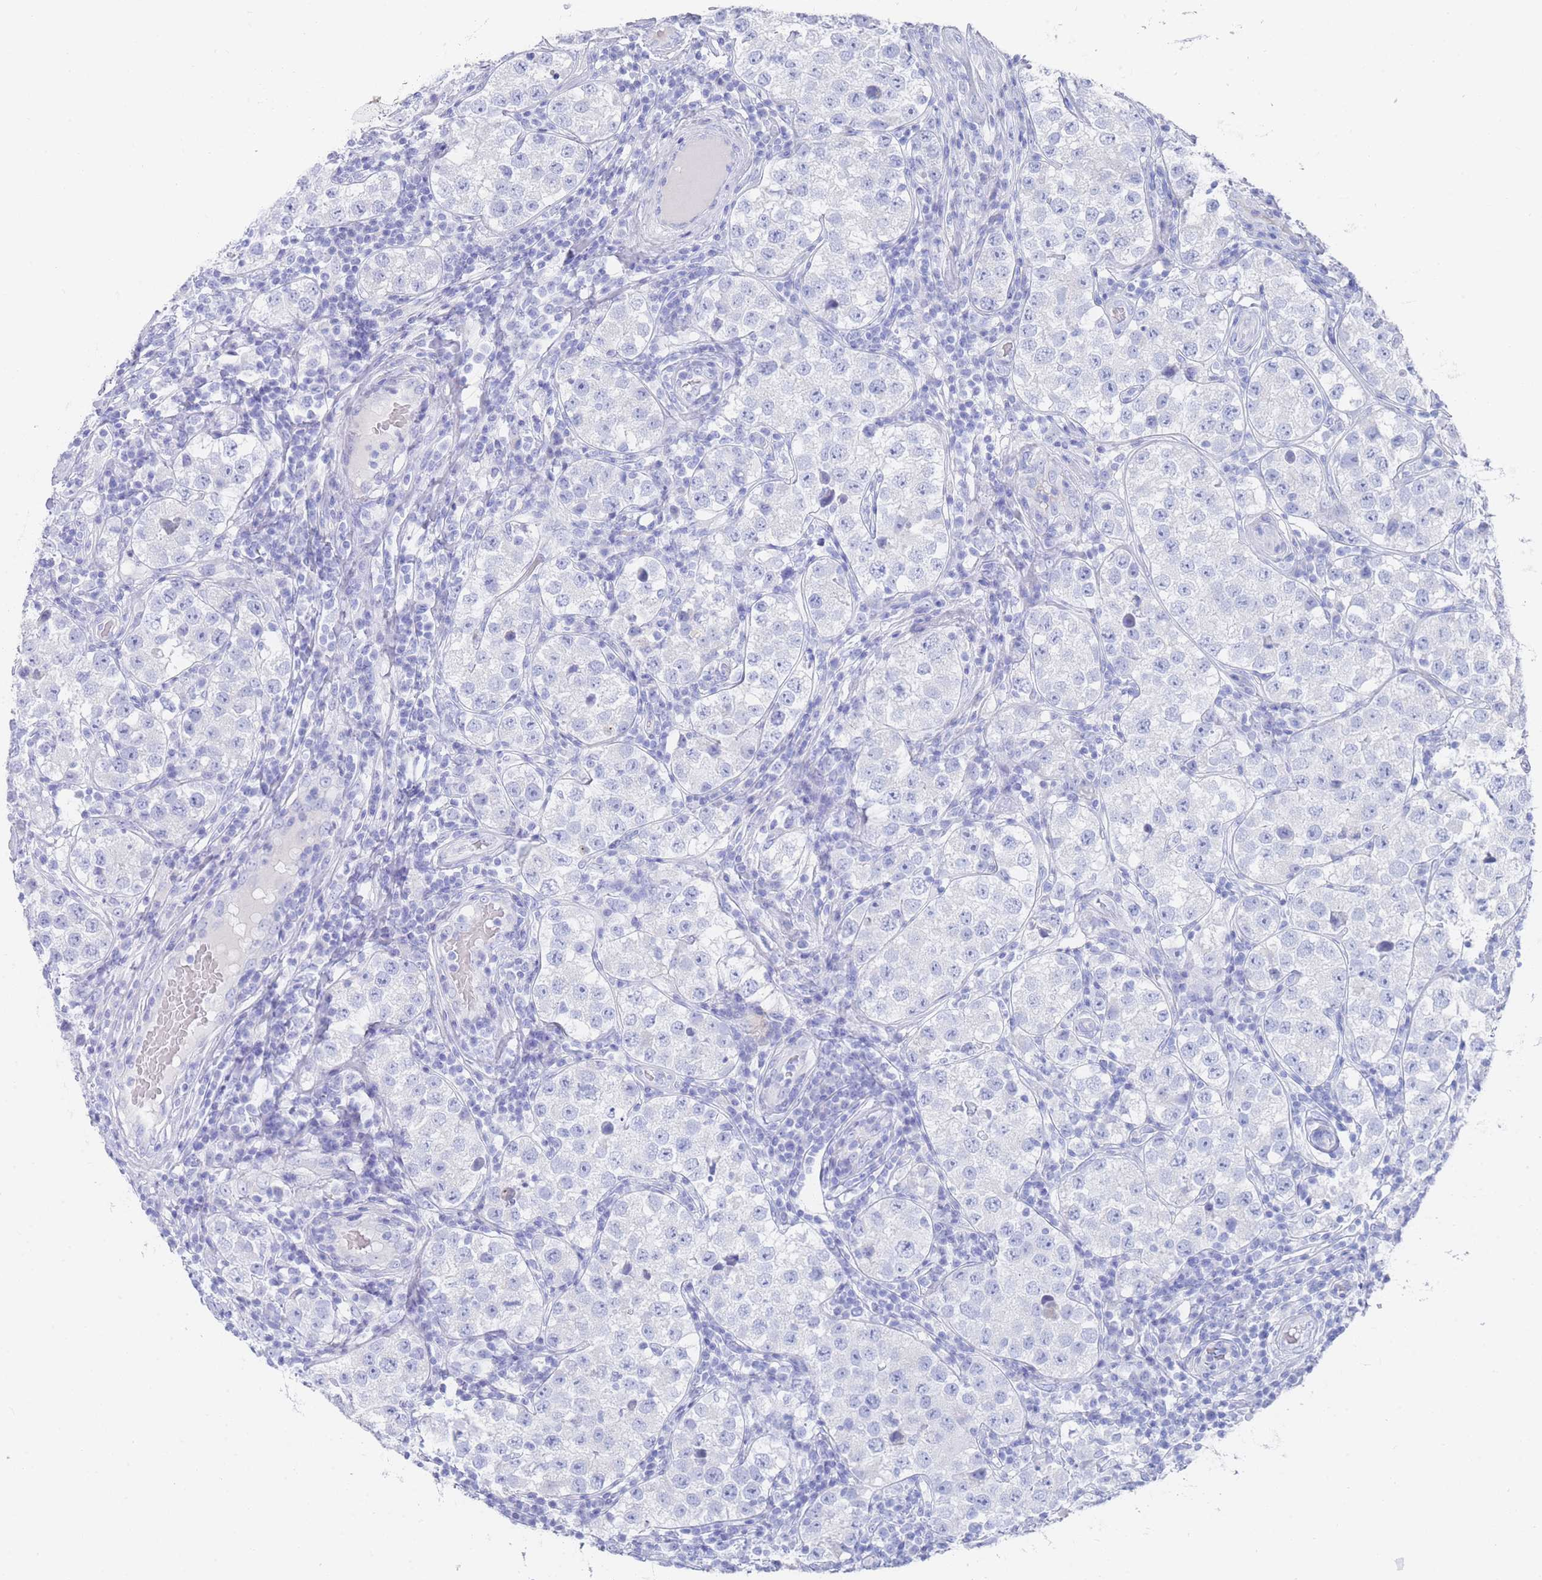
{"staining": {"intensity": "negative", "quantity": "none", "location": "none"}, "tissue": "testis cancer", "cell_type": "Tumor cells", "image_type": "cancer", "snomed": [{"axis": "morphology", "description": "Seminoma, NOS"}, {"axis": "topography", "description": "Testis"}], "caption": "Tumor cells show no significant protein positivity in testis cancer (seminoma).", "gene": "LRRC37A", "patient": {"sex": "male", "age": 34}}